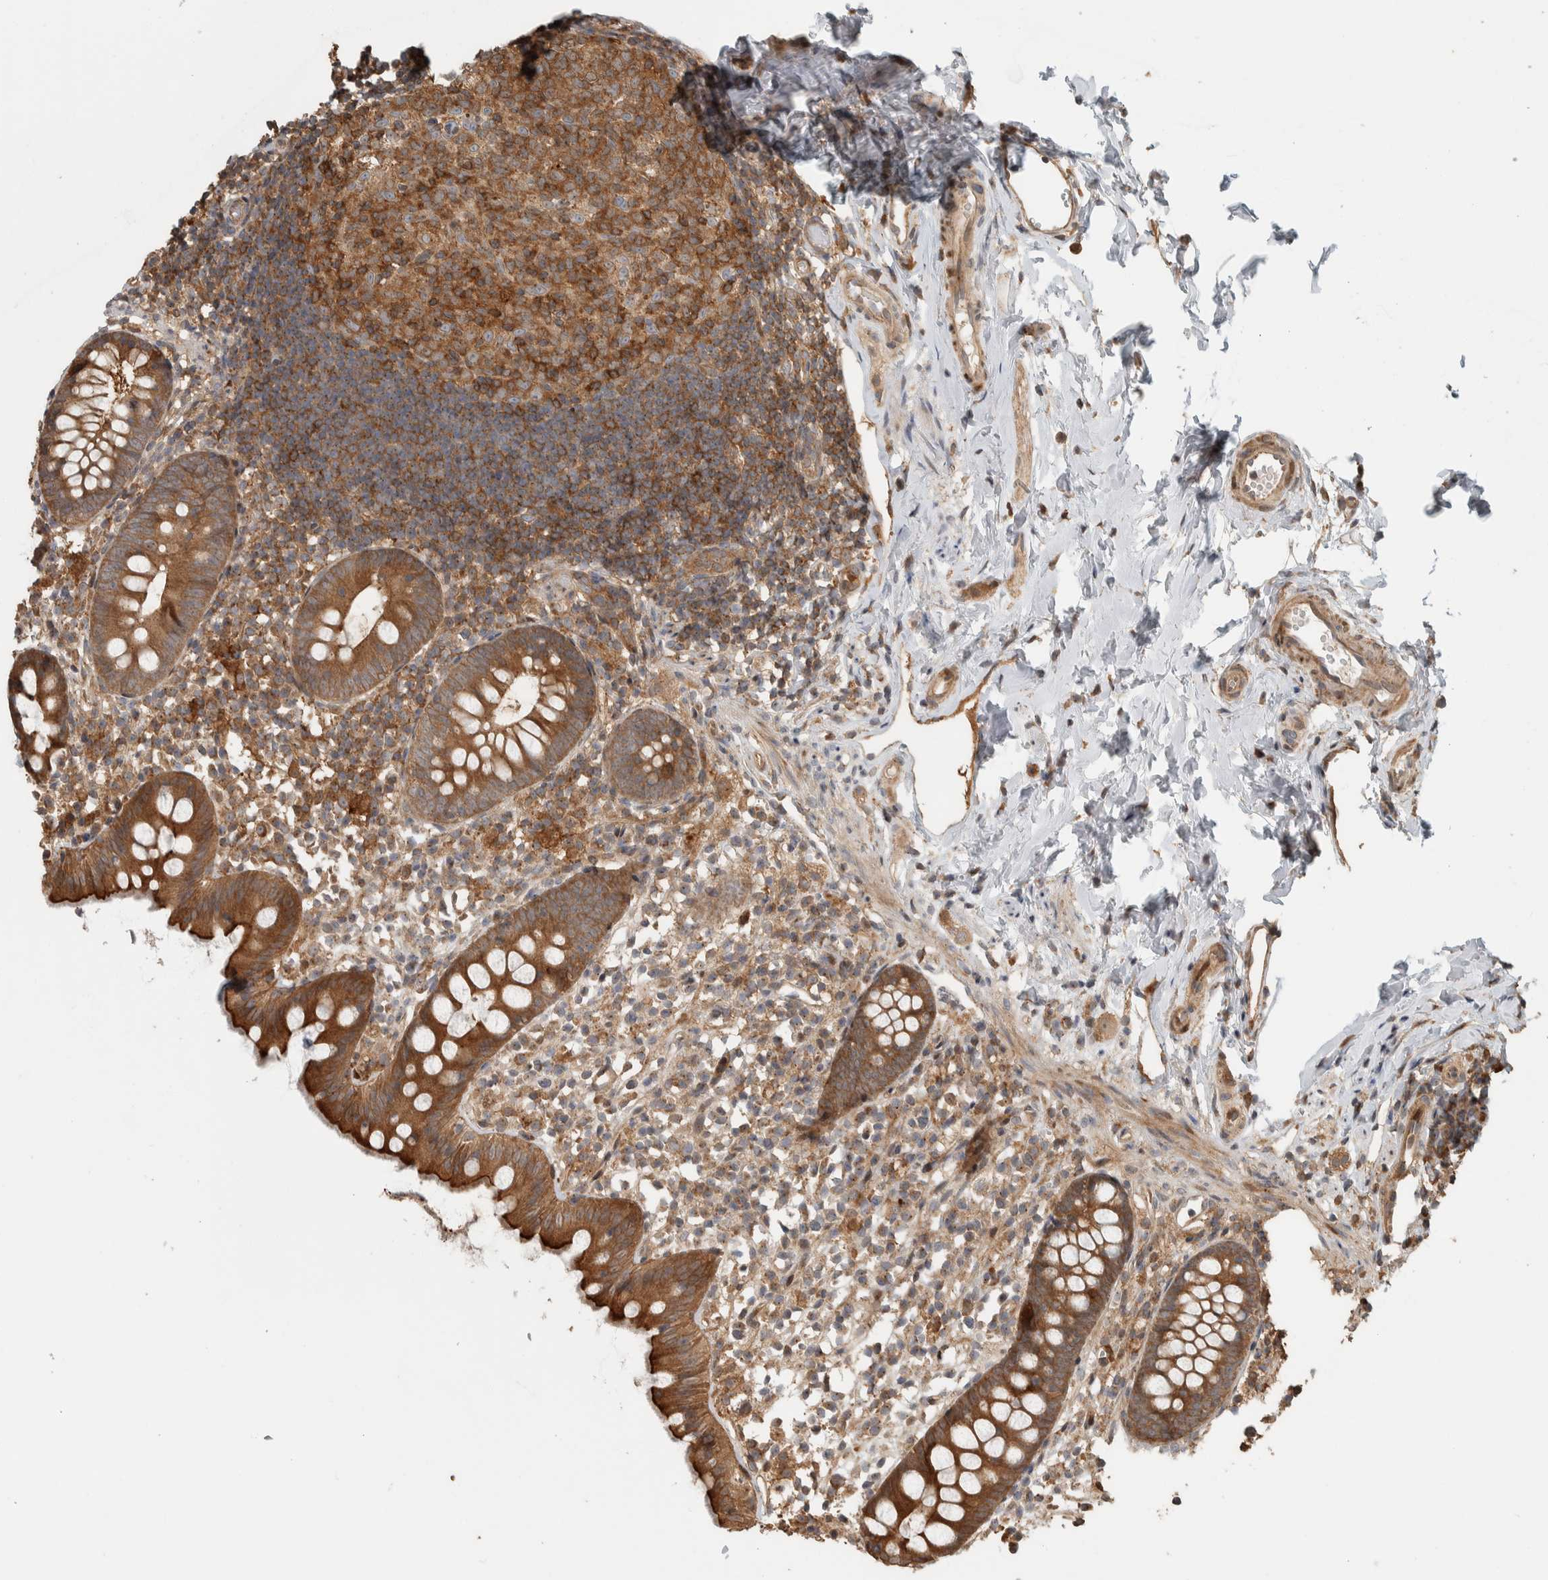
{"staining": {"intensity": "moderate", "quantity": ">75%", "location": "cytoplasmic/membranous"}, "tissue": "appendix", "cell_type": "Glandular cells", "image_type": "normal", "snomed": [{"axis": "morphology", "description": "Normal tissue, NOS"}, {"axis": "topography", "description": "Appendix"}], "caption": "Immunohistochemical staining of unremarkable human appendix reveals >75% levels of moderate cytoplasmic/membranous protein staining in about >75% of glandular cells.", "gene": "CNTROB", "patient": {"sex": "female", "age": 20}}